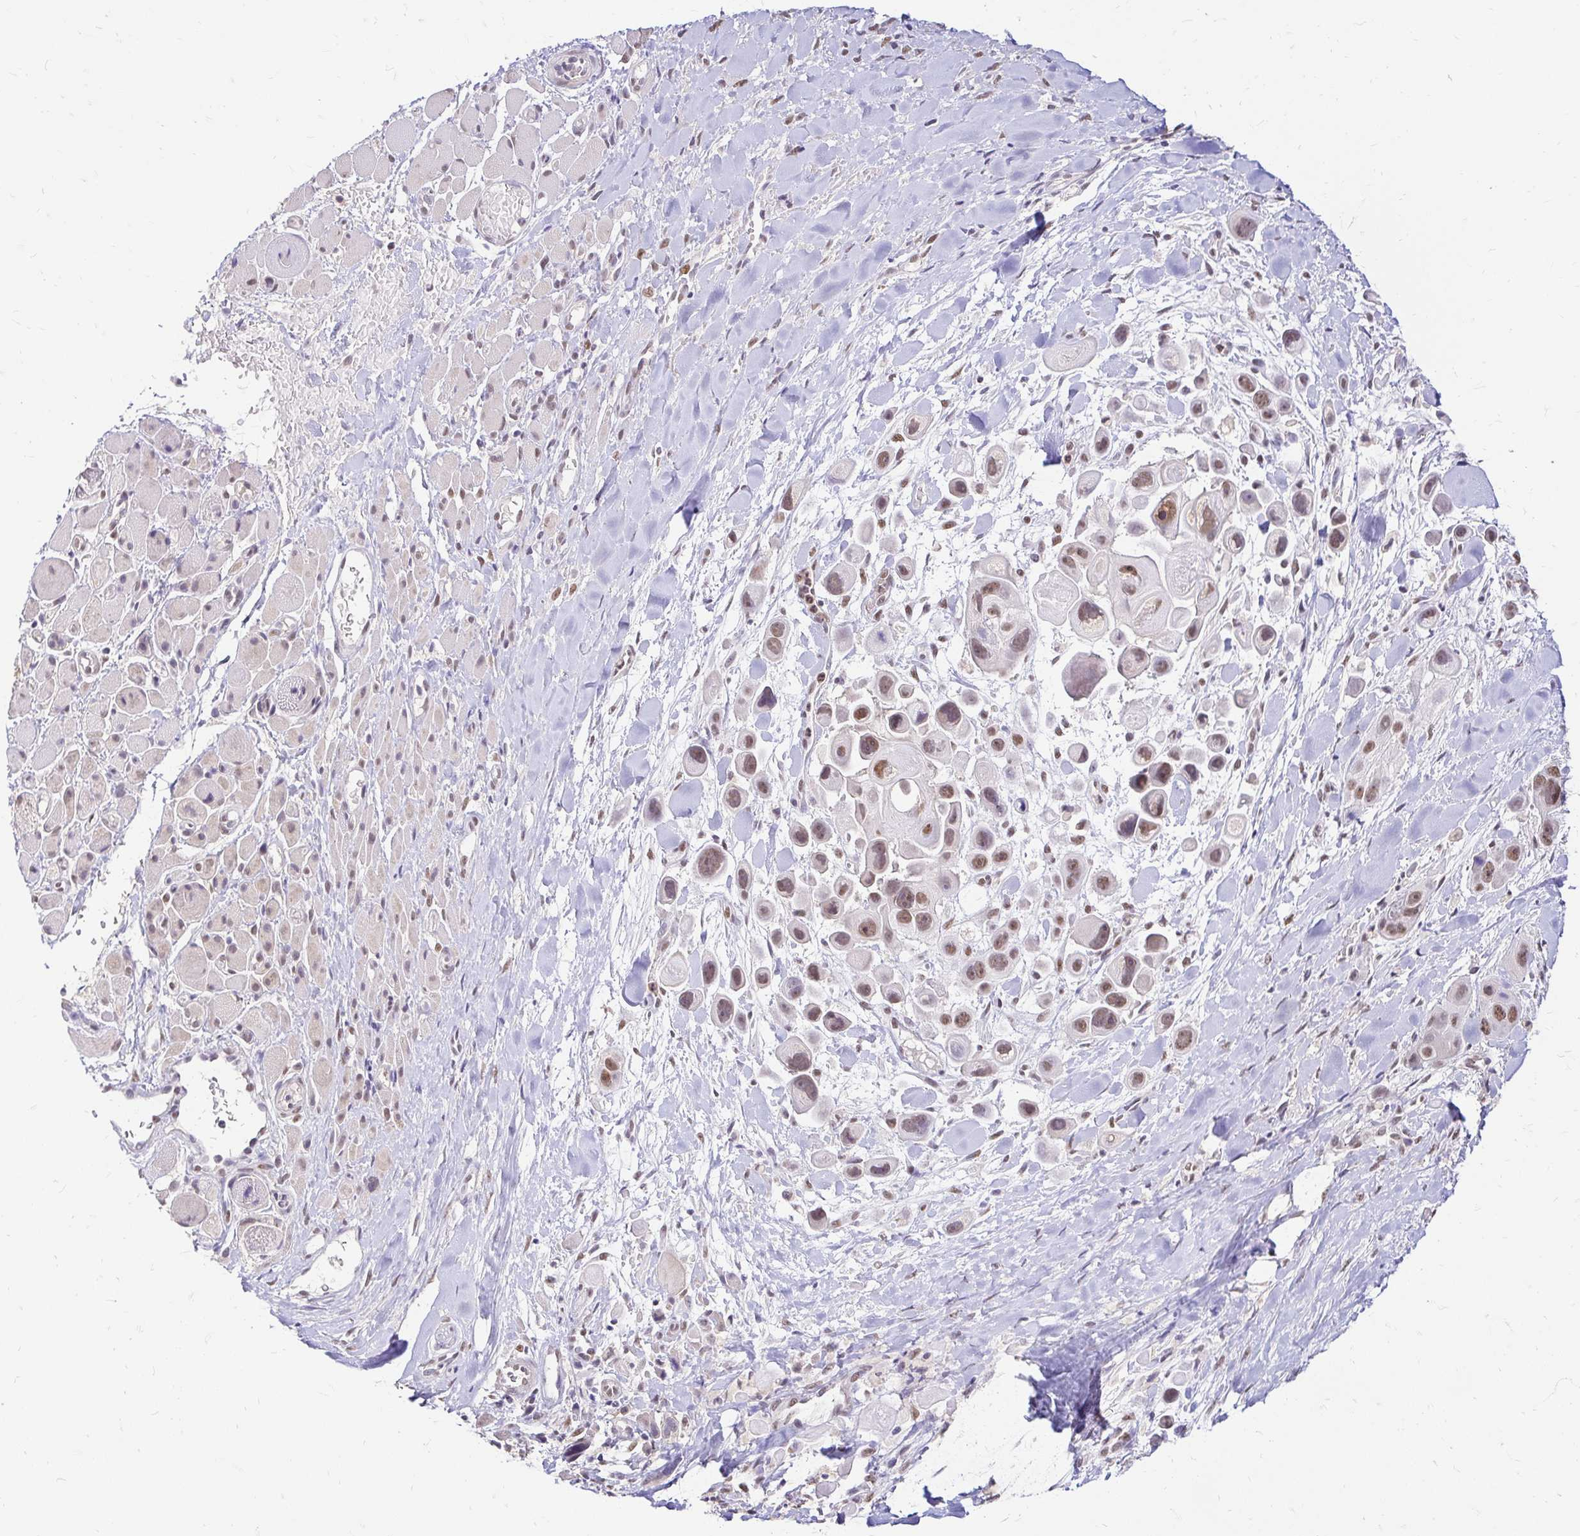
{"staining": {"intensity": "moderate", "quantity": ">75%", "location": "nuclear"}, "tissue": "skin cancer", "cell_type": "Tumor cells", "image_type": "cancer", "snomed": [{"axis": "morphology", "description": "Squamous cell carcinoma, NOS"}, {"axis": "topography", "description": "Skin"}], "caption": "Immunohistochemistry of human skin squamous cell carcinoma displays medium levels of moderate nuclear staining in approximately >75% of tumor cells.", "gene": "RIMS4", "patient": {"sex": "male", "age": 67}}